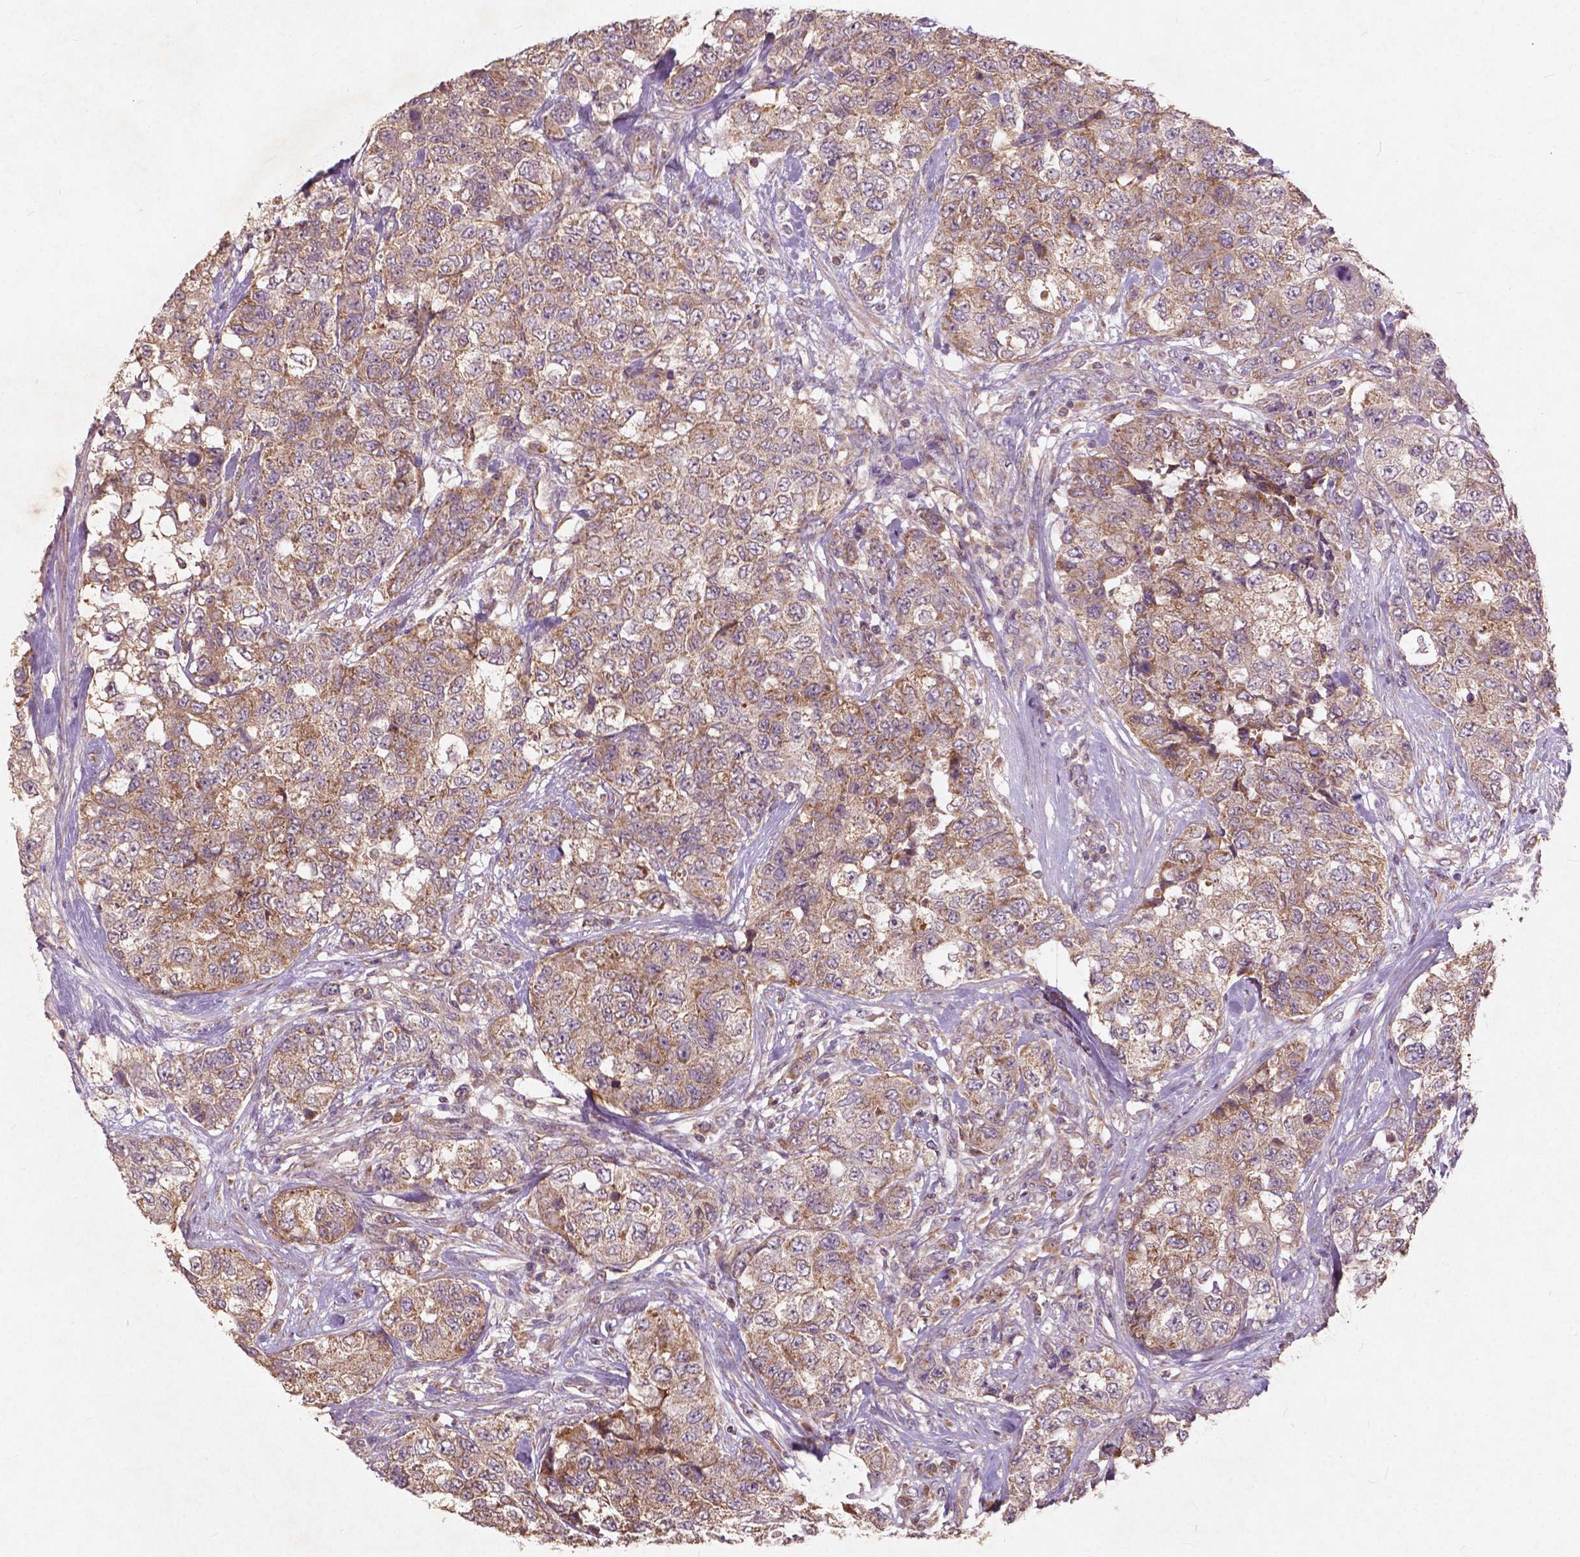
{"staining": {"intensity": "moderate", "quantity": ">75%", "location": "cytoplasmic/membranous"}, "tissue": "urothelial cancer", "cell_type": "Tumor cells", "image_type": "cancer", "snomed": [{"axis": "morphology", "description": "Urothelial carcinoma, High grade"}, {"axis": "topography", "description": "Urinary bladder"}], "caption": "Immunohistochemical staining of high-grade urothelial carcinoma displays medium levels of moderate cytoplasmic/membranous expression in about >75% of tumor cells. (Brightfield microscopy of DAB IHC at high magnification).", "gene": "ST6GALNAC5", "patient": {"sex": "female", "age": 78}}